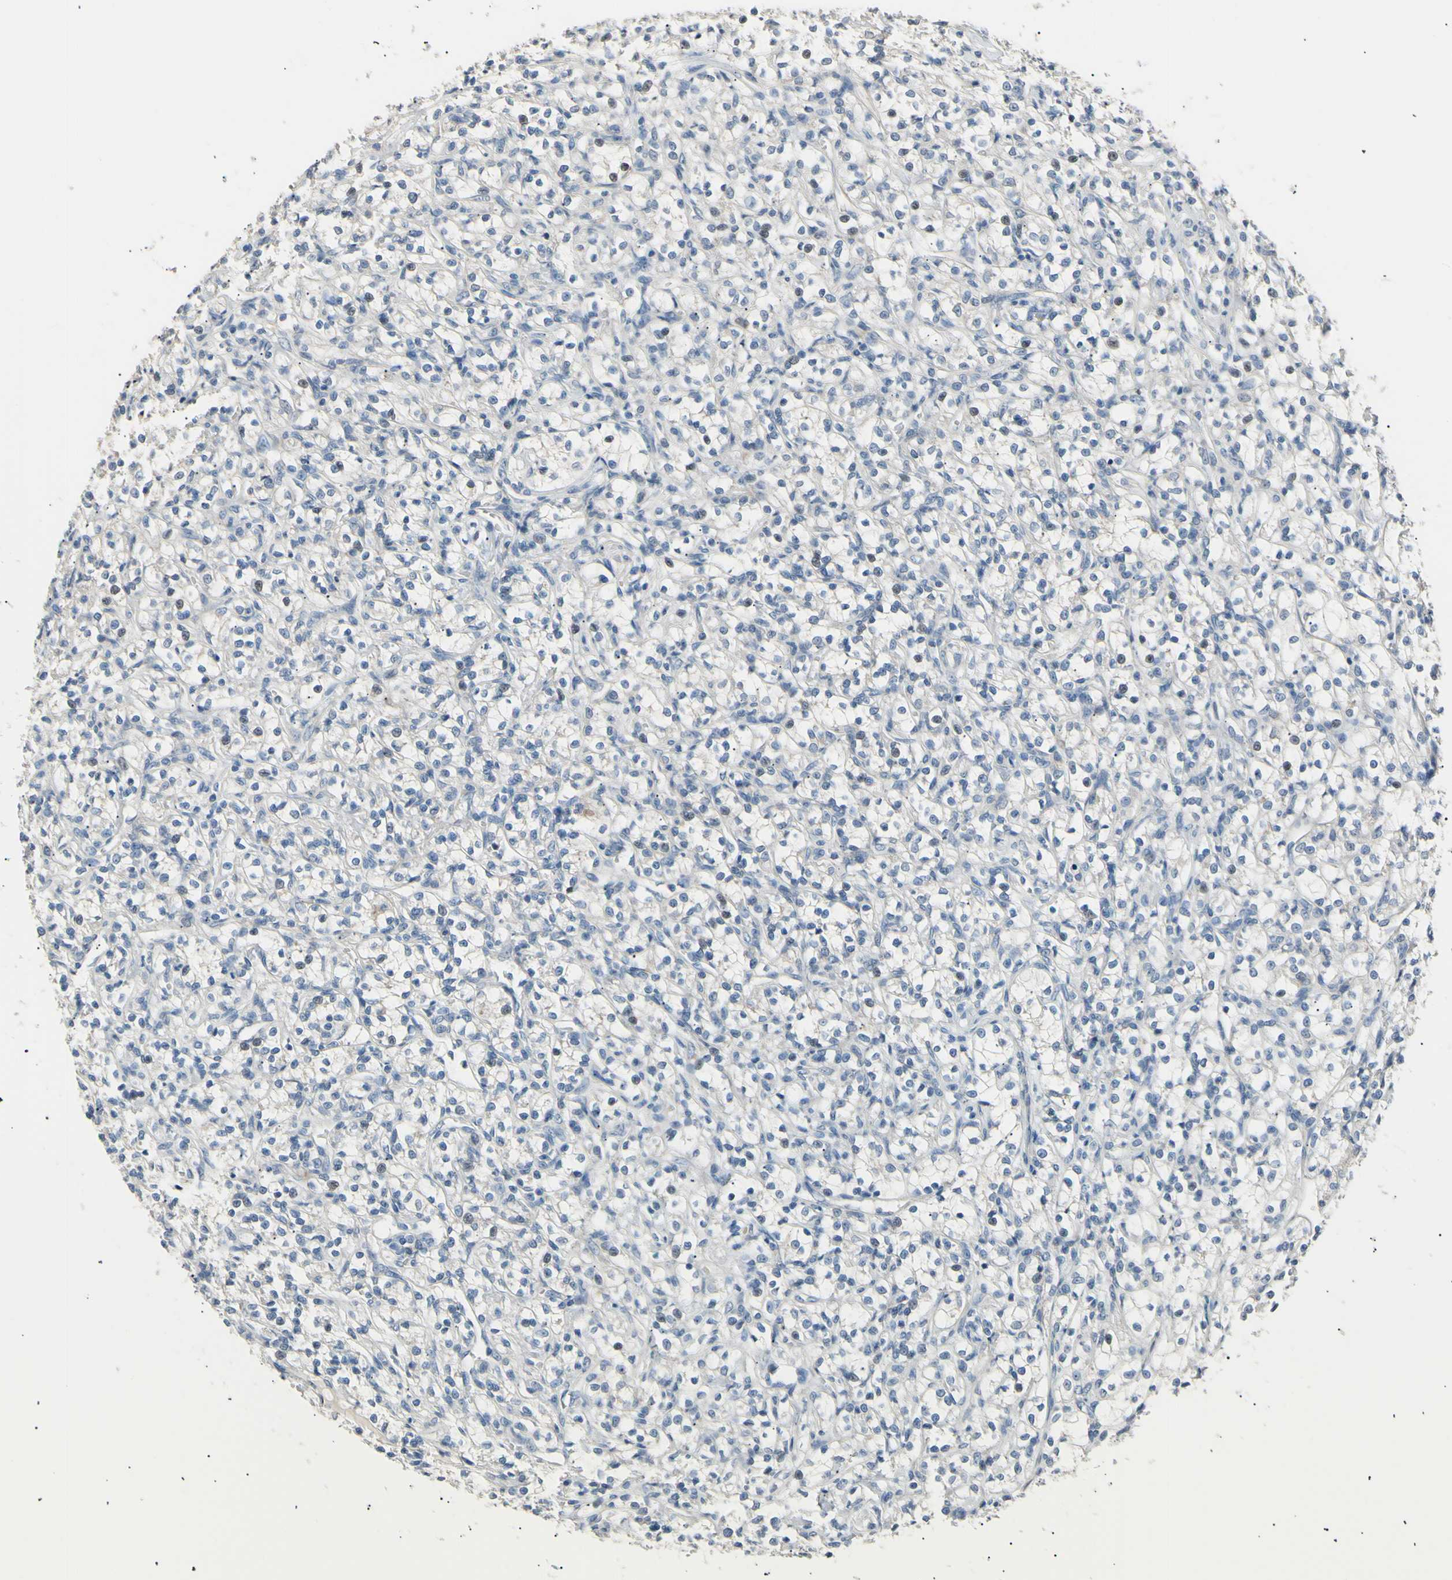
{"staining": {"intensity": "negative", "quantity": "none", "location": "none"}, "tissue": "renal cancer", "cell_type": "Tumor cells", "image_type": "cancer", "snomed": [{"axis": "morphology", "description": "Adenocarcinoma, NOS"}, {"axis": "topography", "description": "Kidney"}], "caption": "The immunohistochemistry (IHC) photomicrograph has no significant expression in tumor cells of renal cancer (adenocarcinoma) tissue.", "gene": "LDLR", "patient": {"sex": "female", "age": 69}}